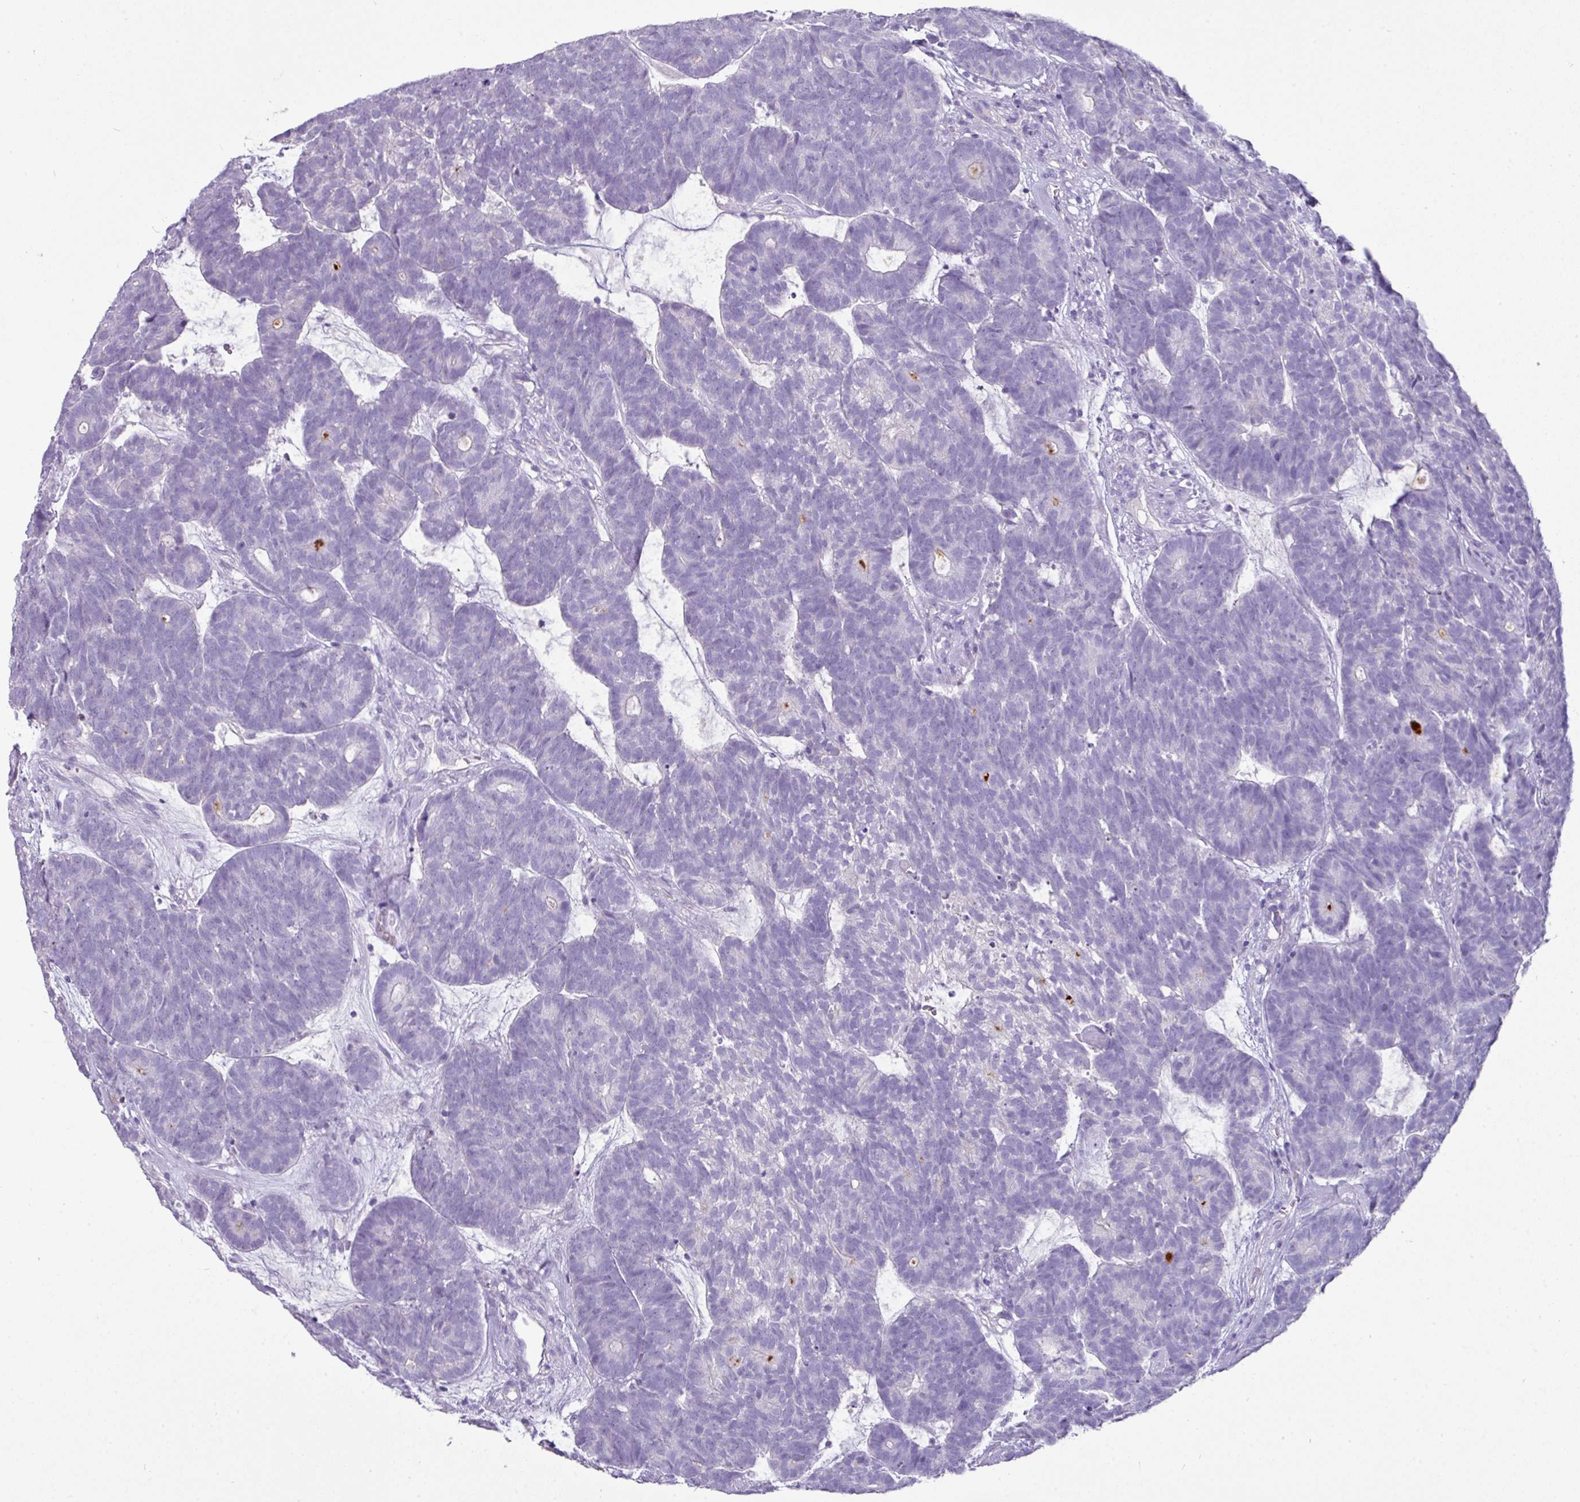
{"staining": {"intensity": "negative", "quantity": "none", "location": "none"}, "tissue": "head and neck cancer", "cell_type": "Tumor cells", "image_type": "cancer", "snomed": [{"axis": "morphology", "description": "Adenocarcinoma, NOS"}, {"axis": "topography", "description": "Head-Neck"}], "caption": "Immunohistochemistry of head and neck cancer (adenocarcinoma) exhibits no staining in tumor cells.", "gene": "GSTA3", "patient": {"sex": "female", "age": 81}}